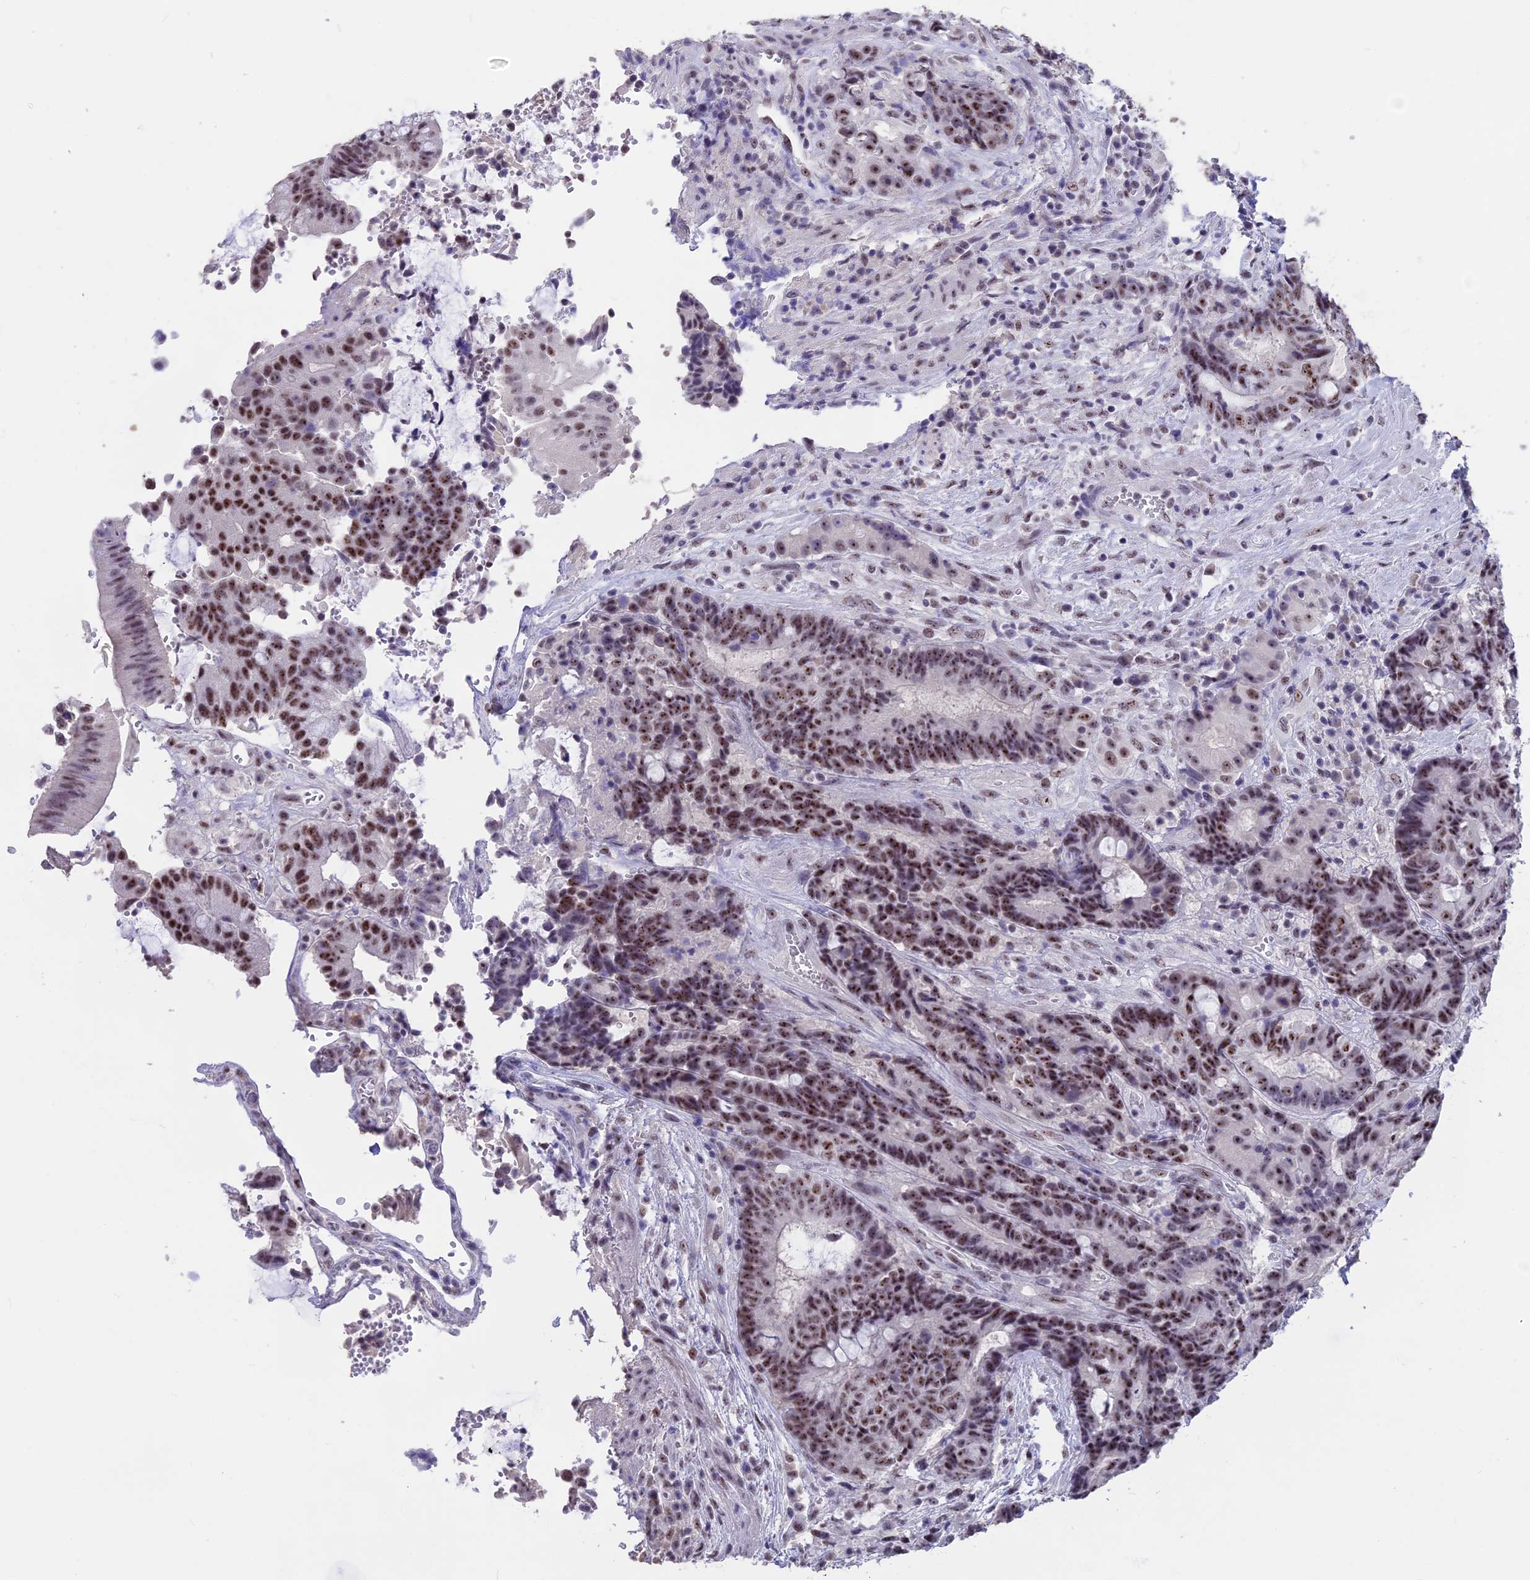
{"staining": {"intensity": "moderate", "quantity": ">75%", "location": "nuclear"}, "tissue": "colorectal cancer", "cell_type": "Tumor cells", "image_type": "cancer", "snomed": [{"axis": "morphology", "description": "Adenocarcinoma, NOS"}, {"axis": "topography", "description": "Rectum"}], "caption": "IHC (DAB) staining of colorectal cancer (adenocarcinoma) shows moderate nuclear protein expression in approximately >75% of tumor cells.", "gene": "SETD2", "patient": {"sex": "male", "age": 69}}